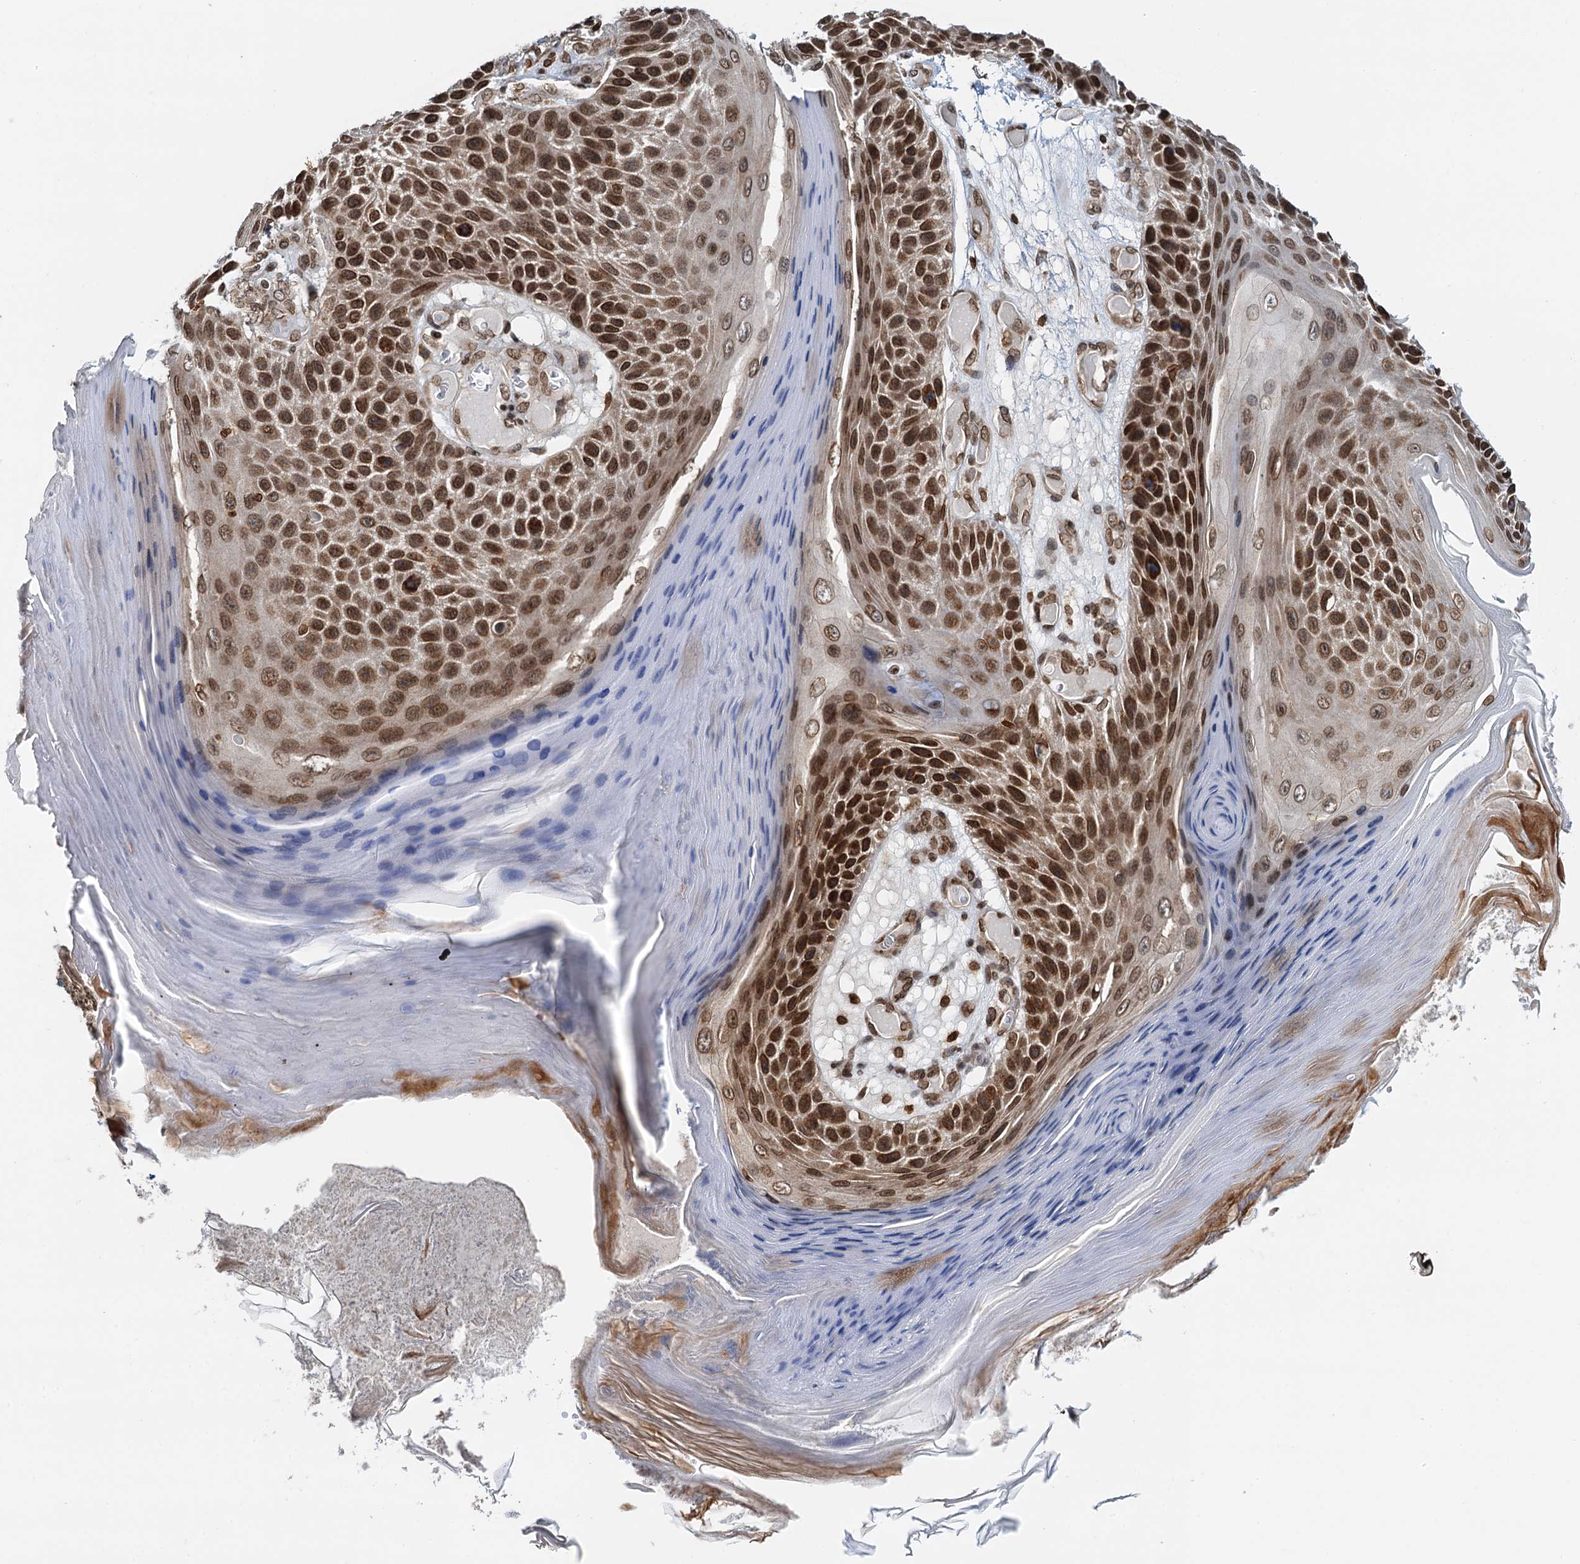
{"staining": {"intensity": "moderate", "quantity": ">75%", "location": "nuclear"}, "tissue": "skin cancer", "cell_type": "Tumor cells", "image_type": "cancer", "snomed": [{"axis": "morphology", "description": "Squamous cell carcinoma, NOS"}, {"axis": "topography", "description": "Skin"}], "caption": "IHC (DAB) staining of skin cancer reveals moderate nuclear protein positivity in about >75% of tumor cells. The staining is performed using DAB brown chromogen to label protein expression. The nuclei are counter-stained blue using hematoxylin.", "gene": "ZC3H13", "patient": {"sex": "female", "age": 88}}